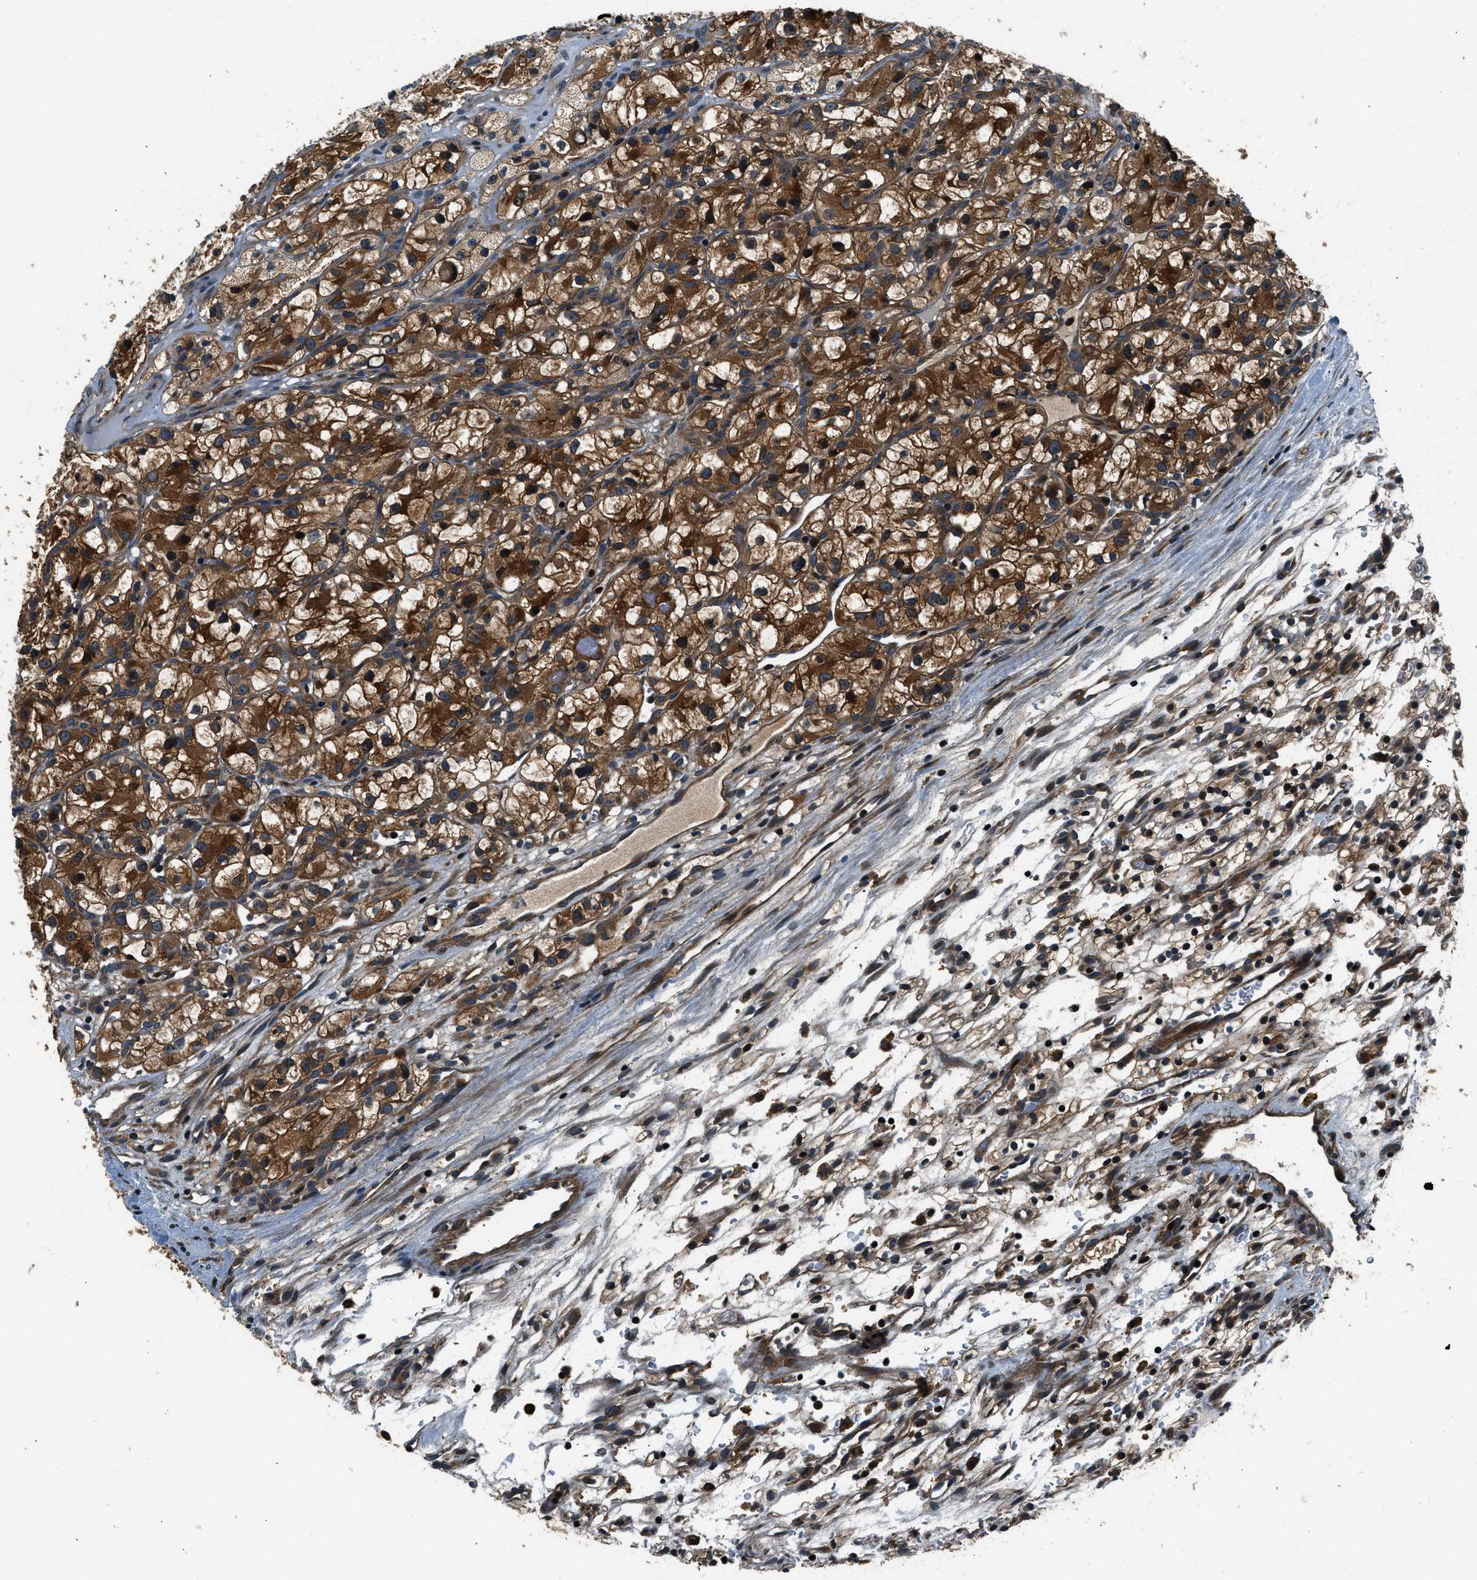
{"staining": {"intensity": "strong", "quantity": "25%-75%", "location": "cytoplasmic/membranous"}, "tissue": "renal cancer", "cell_type": "Tumor cells", "image_type": "cancer", "snomed": [{"axis": "morphology", "description": "Adenocarcinoma, NOS"}, {"axis": "topography", "description": "Kidney"}], "caption": "Strong cytoplasmic/membranous staining for a protein is seen in approximately 25%-75% of tumor cells of renal cancer using IHC.", "gene": "ARHGEF11", "patient": {"sex": "female", "age": 57}}